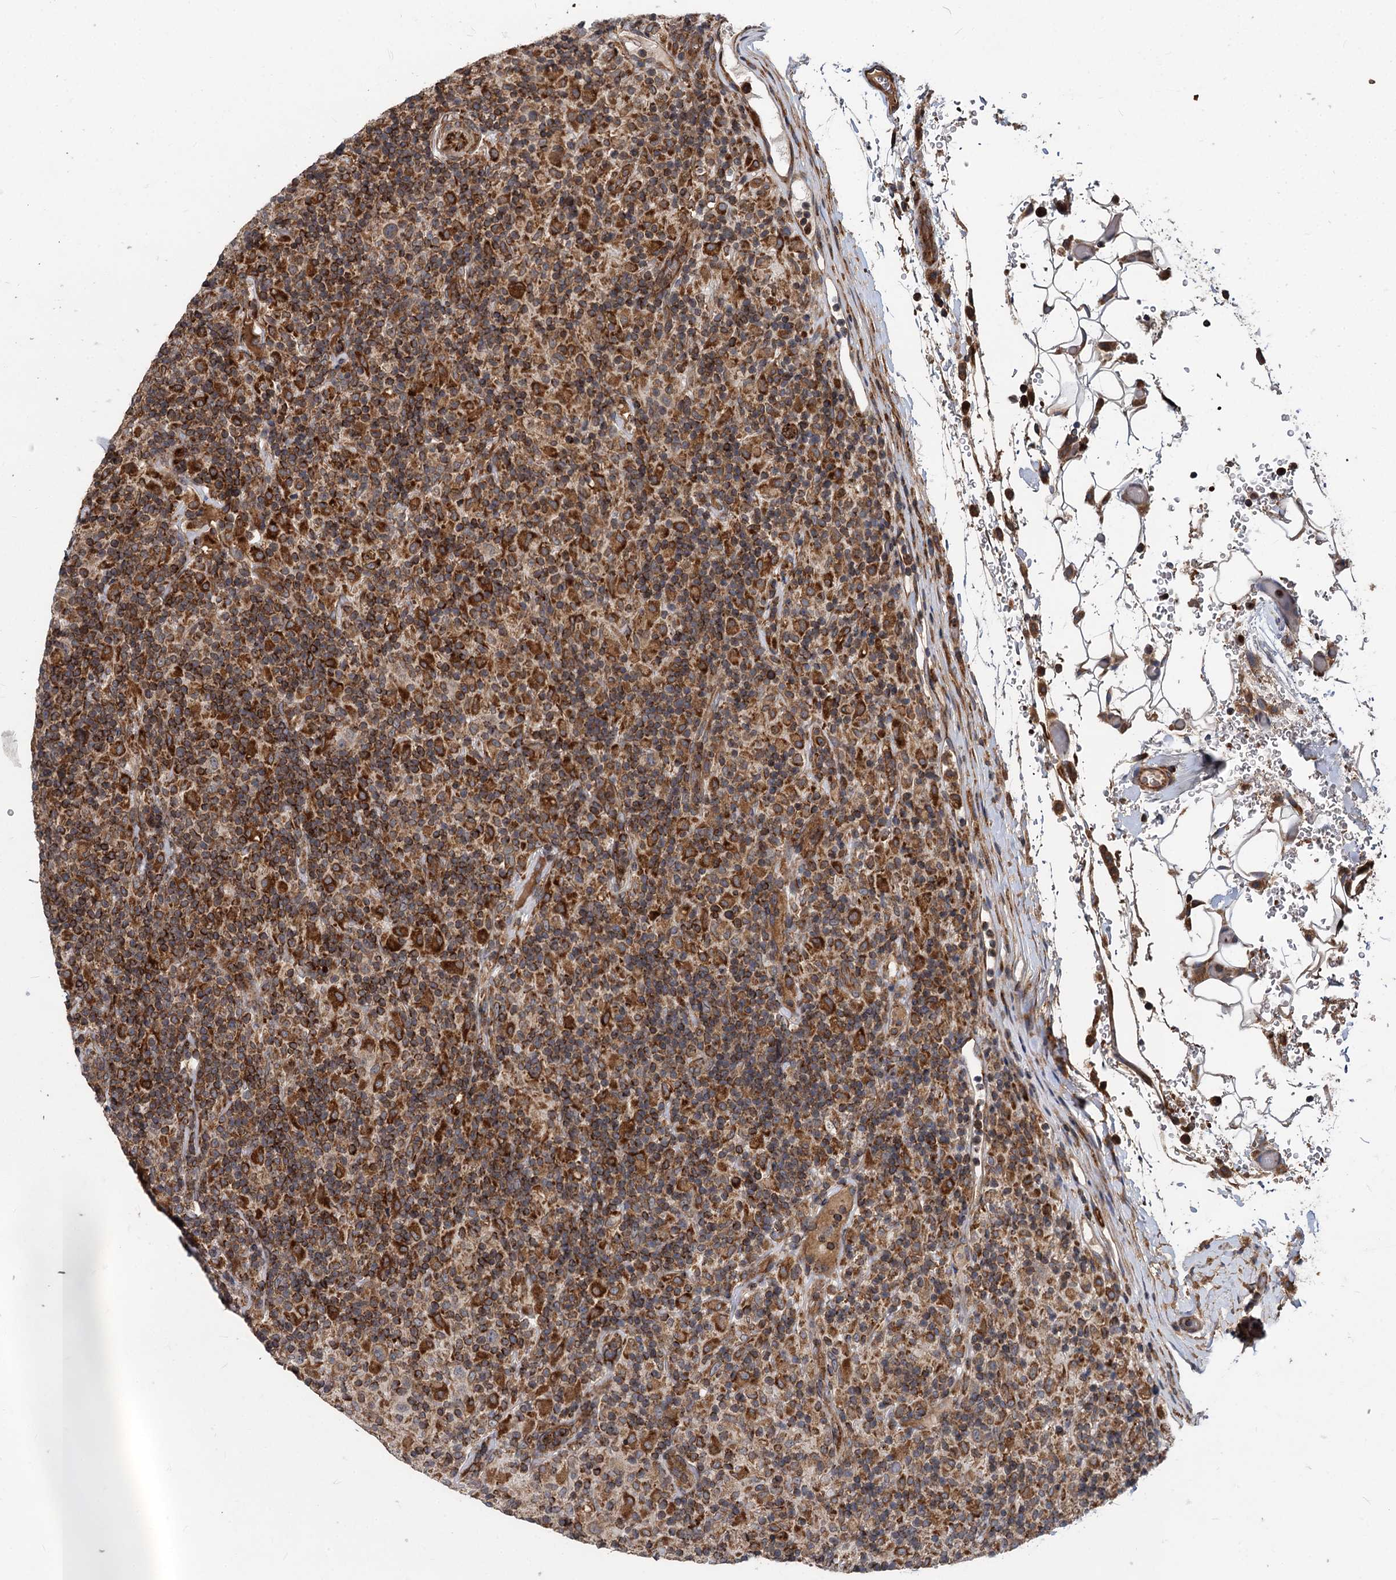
{"staining": {"intensity": "weak", "quantity": ">75%", "location": "cytoplasmic/membranous"}, "tissue": "lymphoma", "cell_type": "Tumor cells", "image_type": "cancer", "snomed": [{"axis": "morphology", "description": "Hodgkin's disease, NOS"}, {"axis": "topography", "description": "Lymph node"}], "caption": "Tumor cells demonstrate weak cytoplasmic/membranous positivity in approximately >75% of cells in lymphoma.", "gene": "STIM1", "patient": {"sex": "male", "age": 70}}